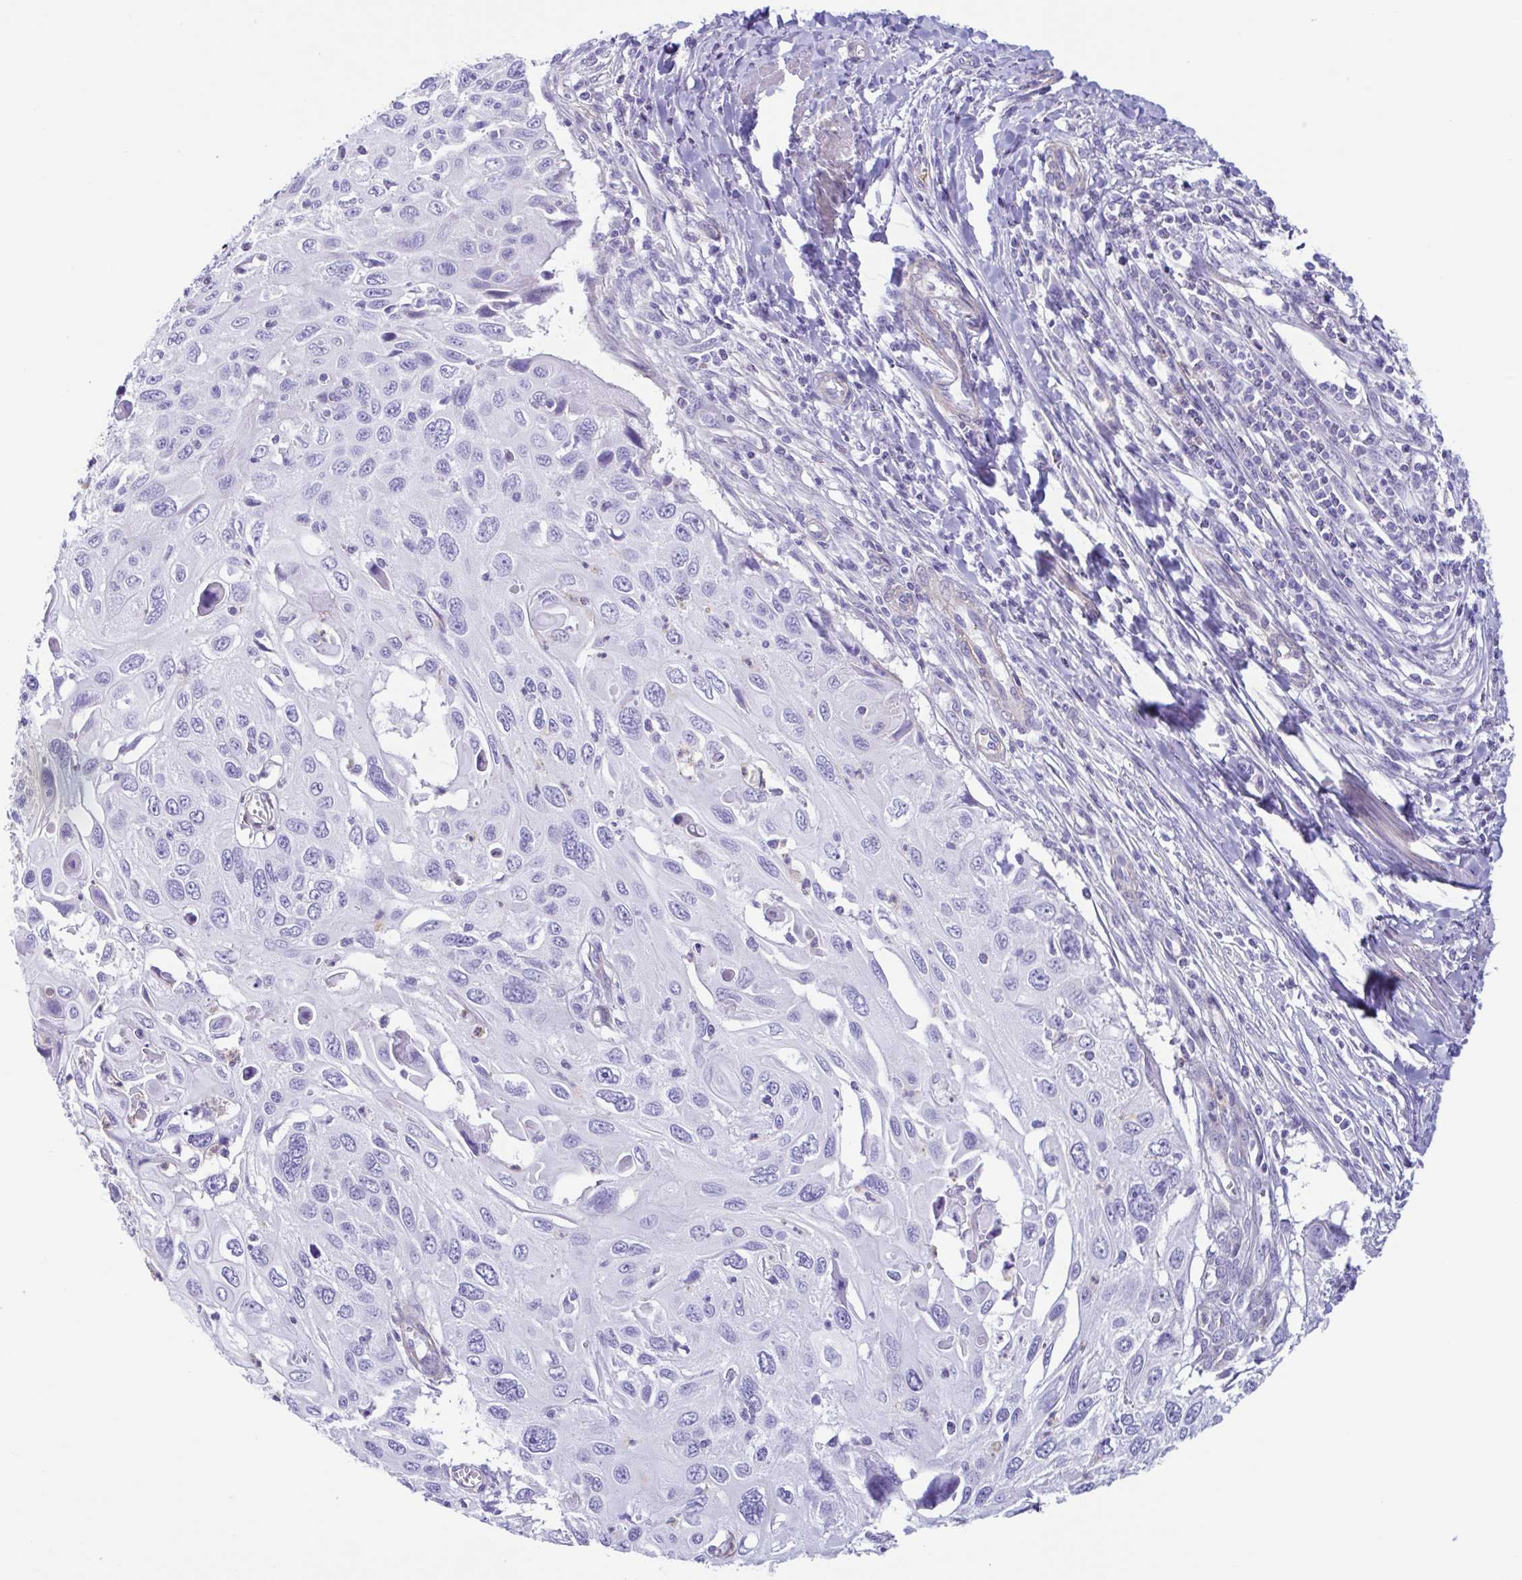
{"staining": {"intensity": "negative", "quantity": "none", "location": "none"}, "tissue": "cervical cancer", "cell_type": "Tumor cells", "image_type": "cancer", "snomed": [{"axis": "morphology", "description": "Squamous cell carcinoma, NOS"}, {"axis": "topography", "description": "Cervix"}], "caption": "Cervical cancer (squamous cell carcinoma) was stained to show a protein in brown. There is no significant staining in tumor cells. (DAB (3,3'-diaminobenzidine) immunohistochemistry (IHC), high magnification).", "gene": "CYP11B1", "patient": {"sex": "female", "age": 70}}